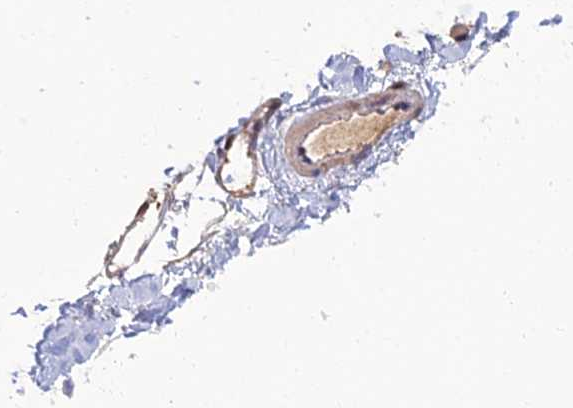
{"staining": {"intensity": "moderate", "quantity": ">75%", "location": "nuclear"}, "tissue": "soft tissue", "cell_type": "Fibroblasts", "image_type": "normal", "snomed": [{"axis": "morphology", "description": "Normal tissue, NOS"}, {"axis": "morphology", "description": "Adenocarcinoma, NOS"}, {"axis": "topography", "description": "Smooth muscle"}, {"axis": "topography", "description": "Colon"}], "caption": "Immunohistochemistry (DAB) staining of unremarkable human soft tissue shows moderate nuclear protein positivity in about >75% of fibroblasts.", "gene": "DNPEP", "patient": {"sex": "male", "age": 14}}